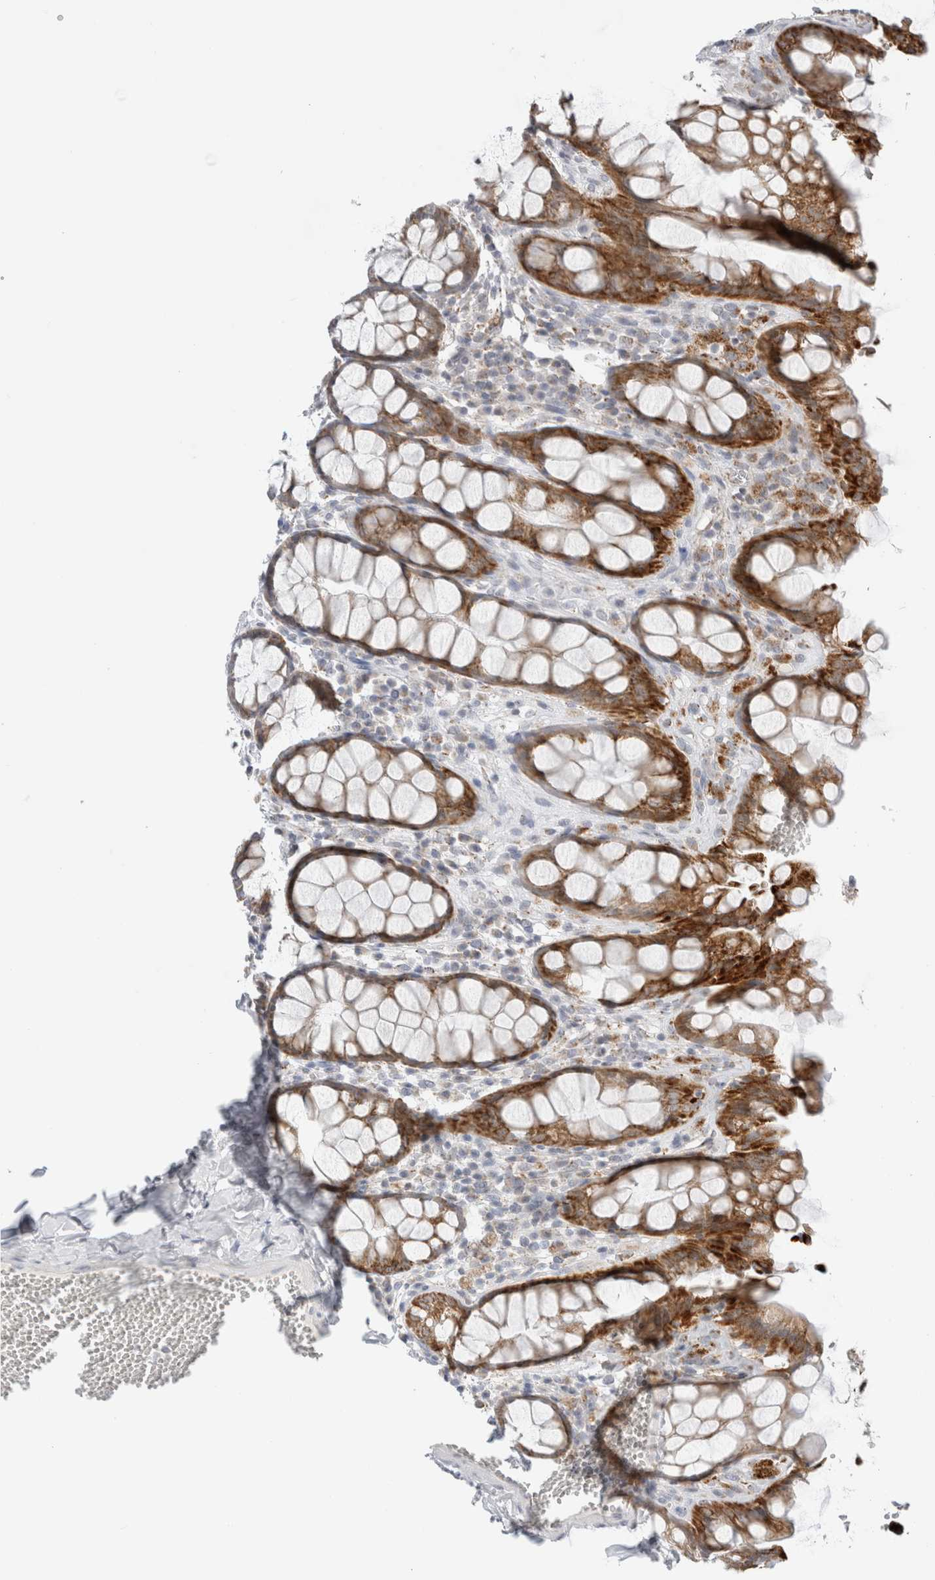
{"staining": {"intensity": "strong", "quantity": ">75%", "location": "cytoplasmic/membranous"}, "tissue": "rectum", "cell_type": "Glandular cells", "image_type": "normal", "snomed": [{"axis": "morphology", "description": "Normal tissue, NOS"}, {"axis": "topography", "description": "Rectum"}], "caption": "The photomicrograph exhibits a brown stain indicating the presence of a protein in the cytoplasmic/membranous of glandular cells in rectum. Using DAB (brown) and hematoxylin (blue) stains, captured at high magnification using brightfield microscopy.", "gene": "FAHD1", "patient": {"sex": "male", "age": 64}}